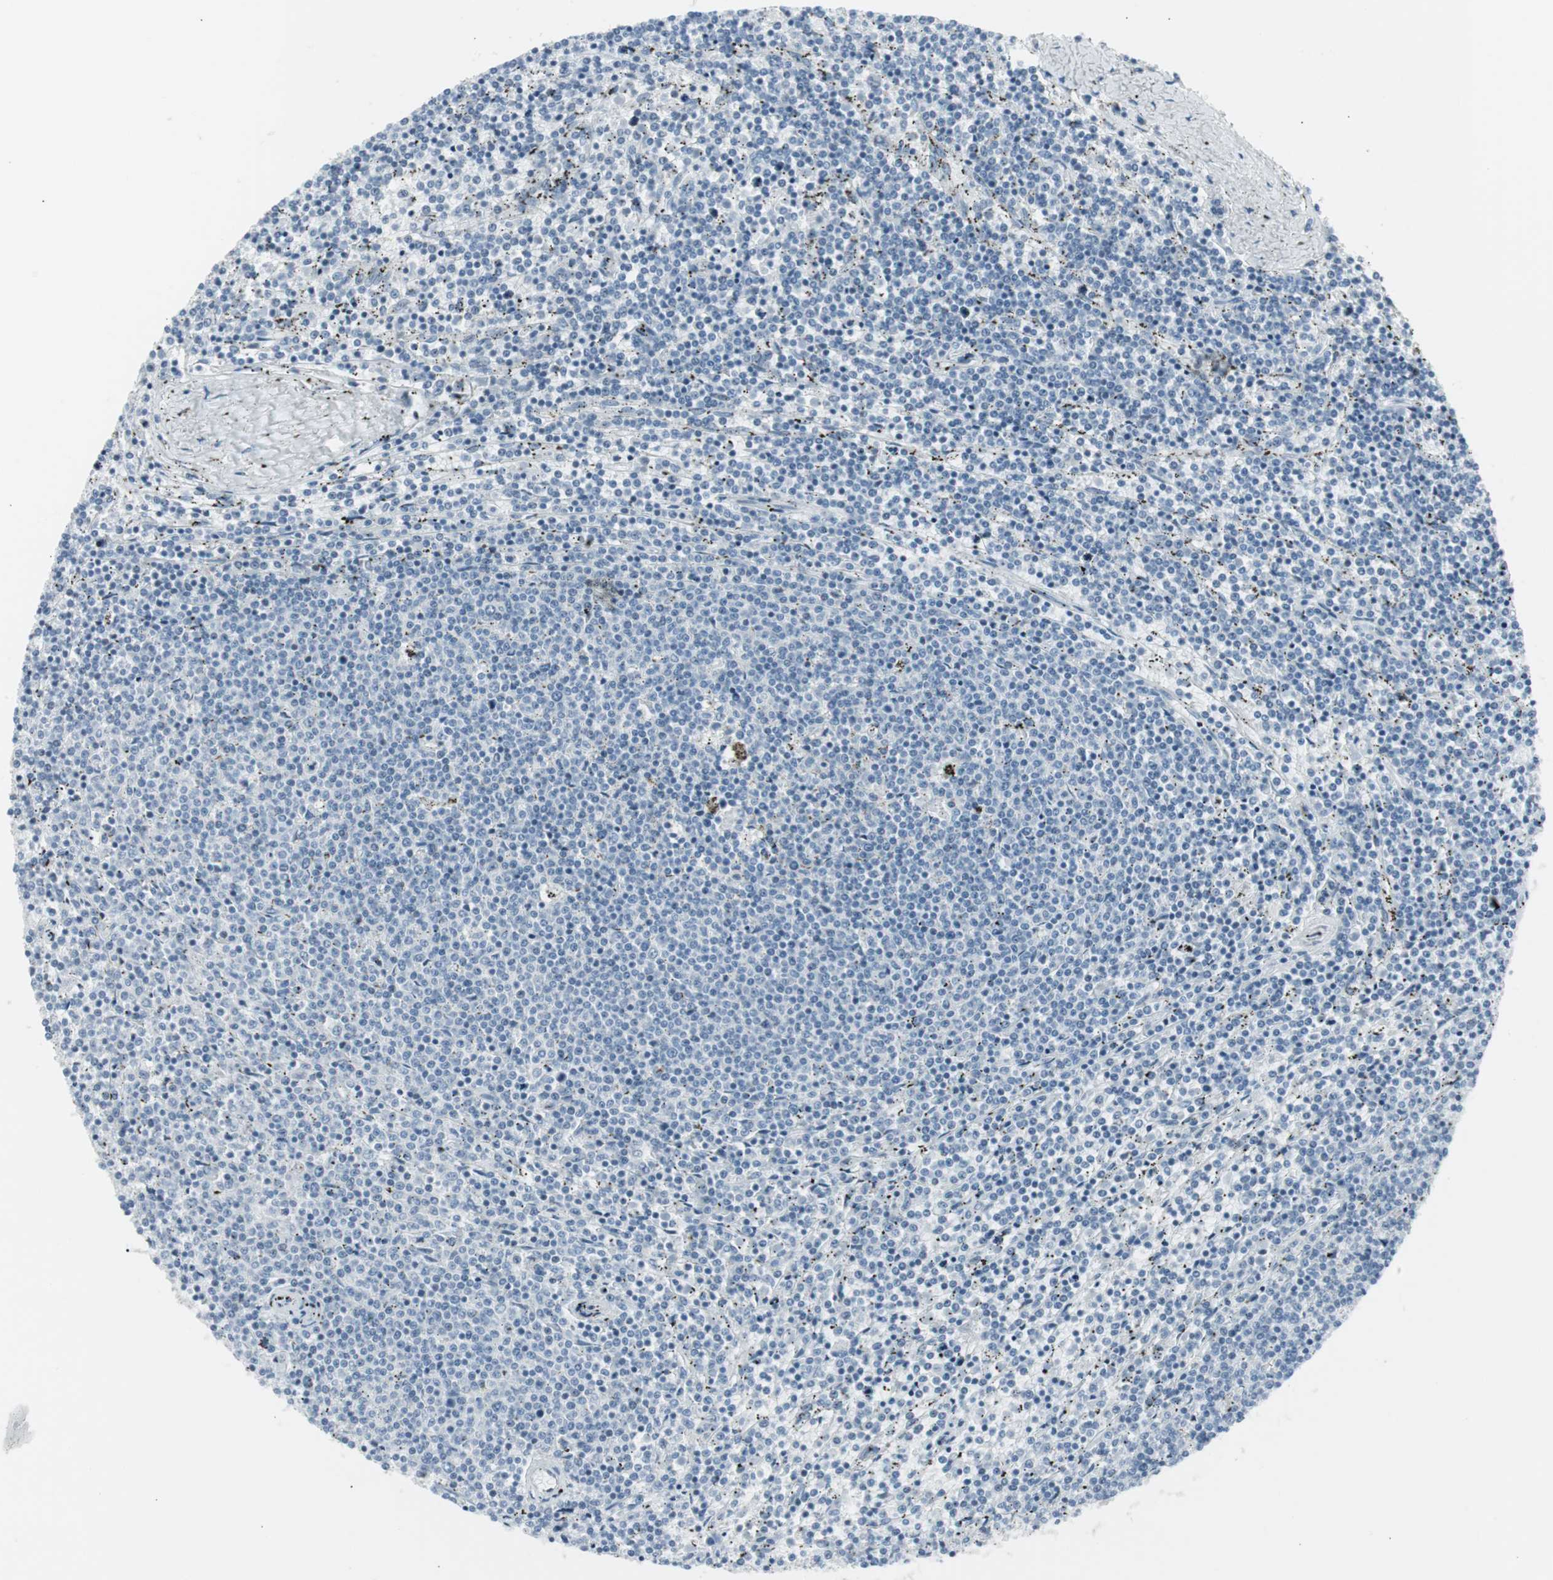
{"staining": {"intensity": "negative", "quantity": "none", "location": "none"}, "tissue": "lymphoma", "cell_type": "Tumor cells", "image_type": "cancer", "snomed": [{"axis": "morphology", "description": "Malignant lymphoma, non-Hodgkin's type, Low grade"}, {"axis": "topography", "description": "Spleen"}], "caption": "Micrograph shows no protein staining in tumor cells of malignant lymphoma, non-Hodgkin's type (low-grade) tissue.", "gene": "AGR2", "patient": {"sex": "female", "age": 50}}